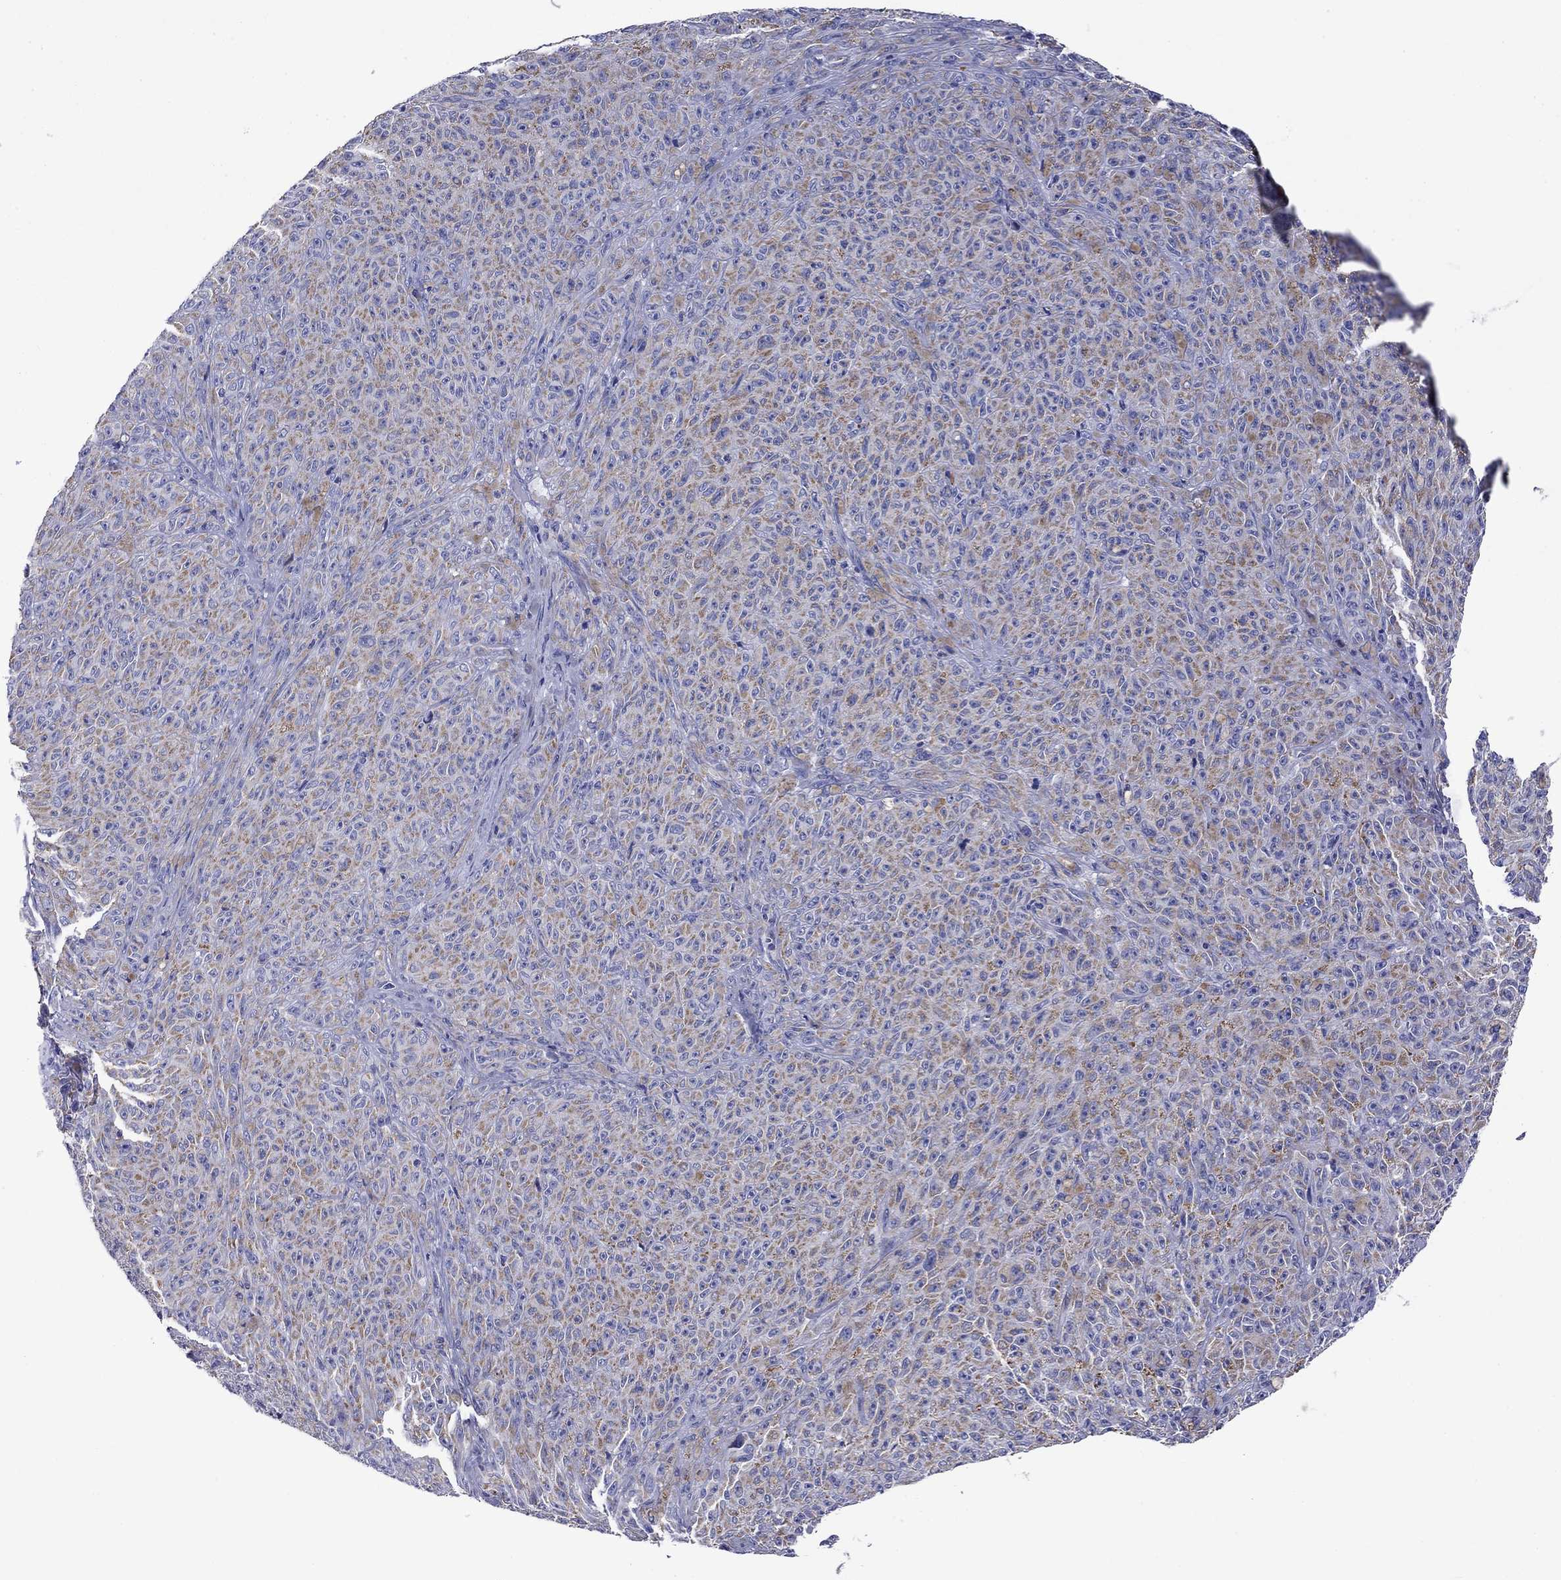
{"staining": {"intensity": "weak", "quantity": ">75%", "location": "cytoplasmic/membranous"}, "tissue": "melanoma", "cell_type": "Tumor cells", "image_type": "cancer", "snomed": [{"axis": "morphology", "description": "Malignant melanoma, NOS"}, {"axis": "topography", "description": "Skin"}], "caption": "A high-resolution image shows immunohistochemistry staining of melanoma, which demonstrates weak cytoplasmic/membranous positivity in approximately >75% of tumor cells.", "gene": "ACADSB", "patient": {"sex": "female", "age": 82}}